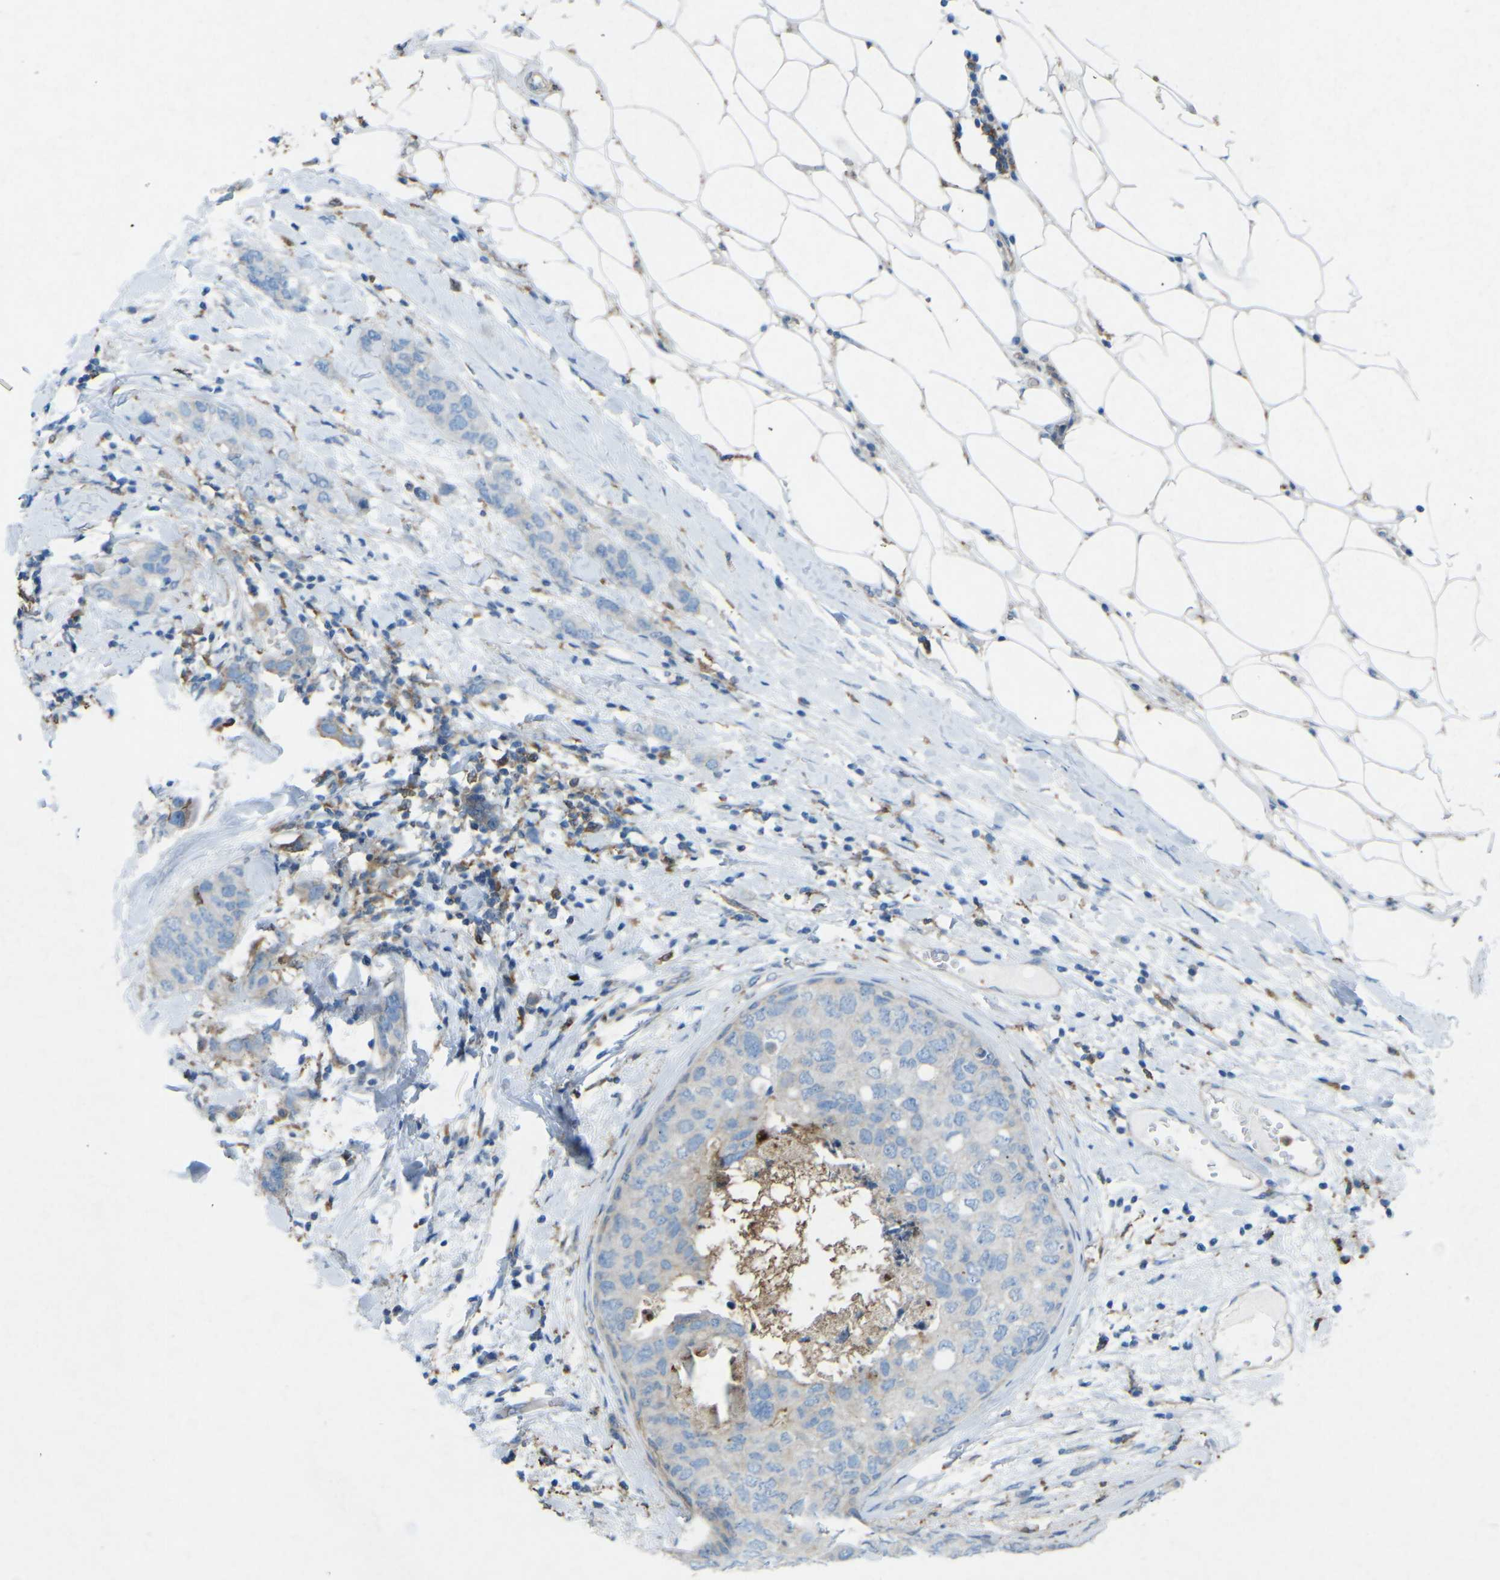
{"staining": {"intensity": "moderate", "quantity": "<25%", "location": "cytoplasmic/membranous"}, "tissue": "breast cancer", "cell_type": "Tumor cells", "image_type": "cancer", "snomed": [{"axis": "morphology", "description": "Duct carcinoma"}, {"axis": "topography", "description": "Breast"}], "caption": "Breast cancer stained for a protein (brown) demonstrates moderate cytoplasmic/membranous positive expression in approximately <25% of tumor cells.", "gene": "STK11", "patient": {"sex": "female", "age": 50}}